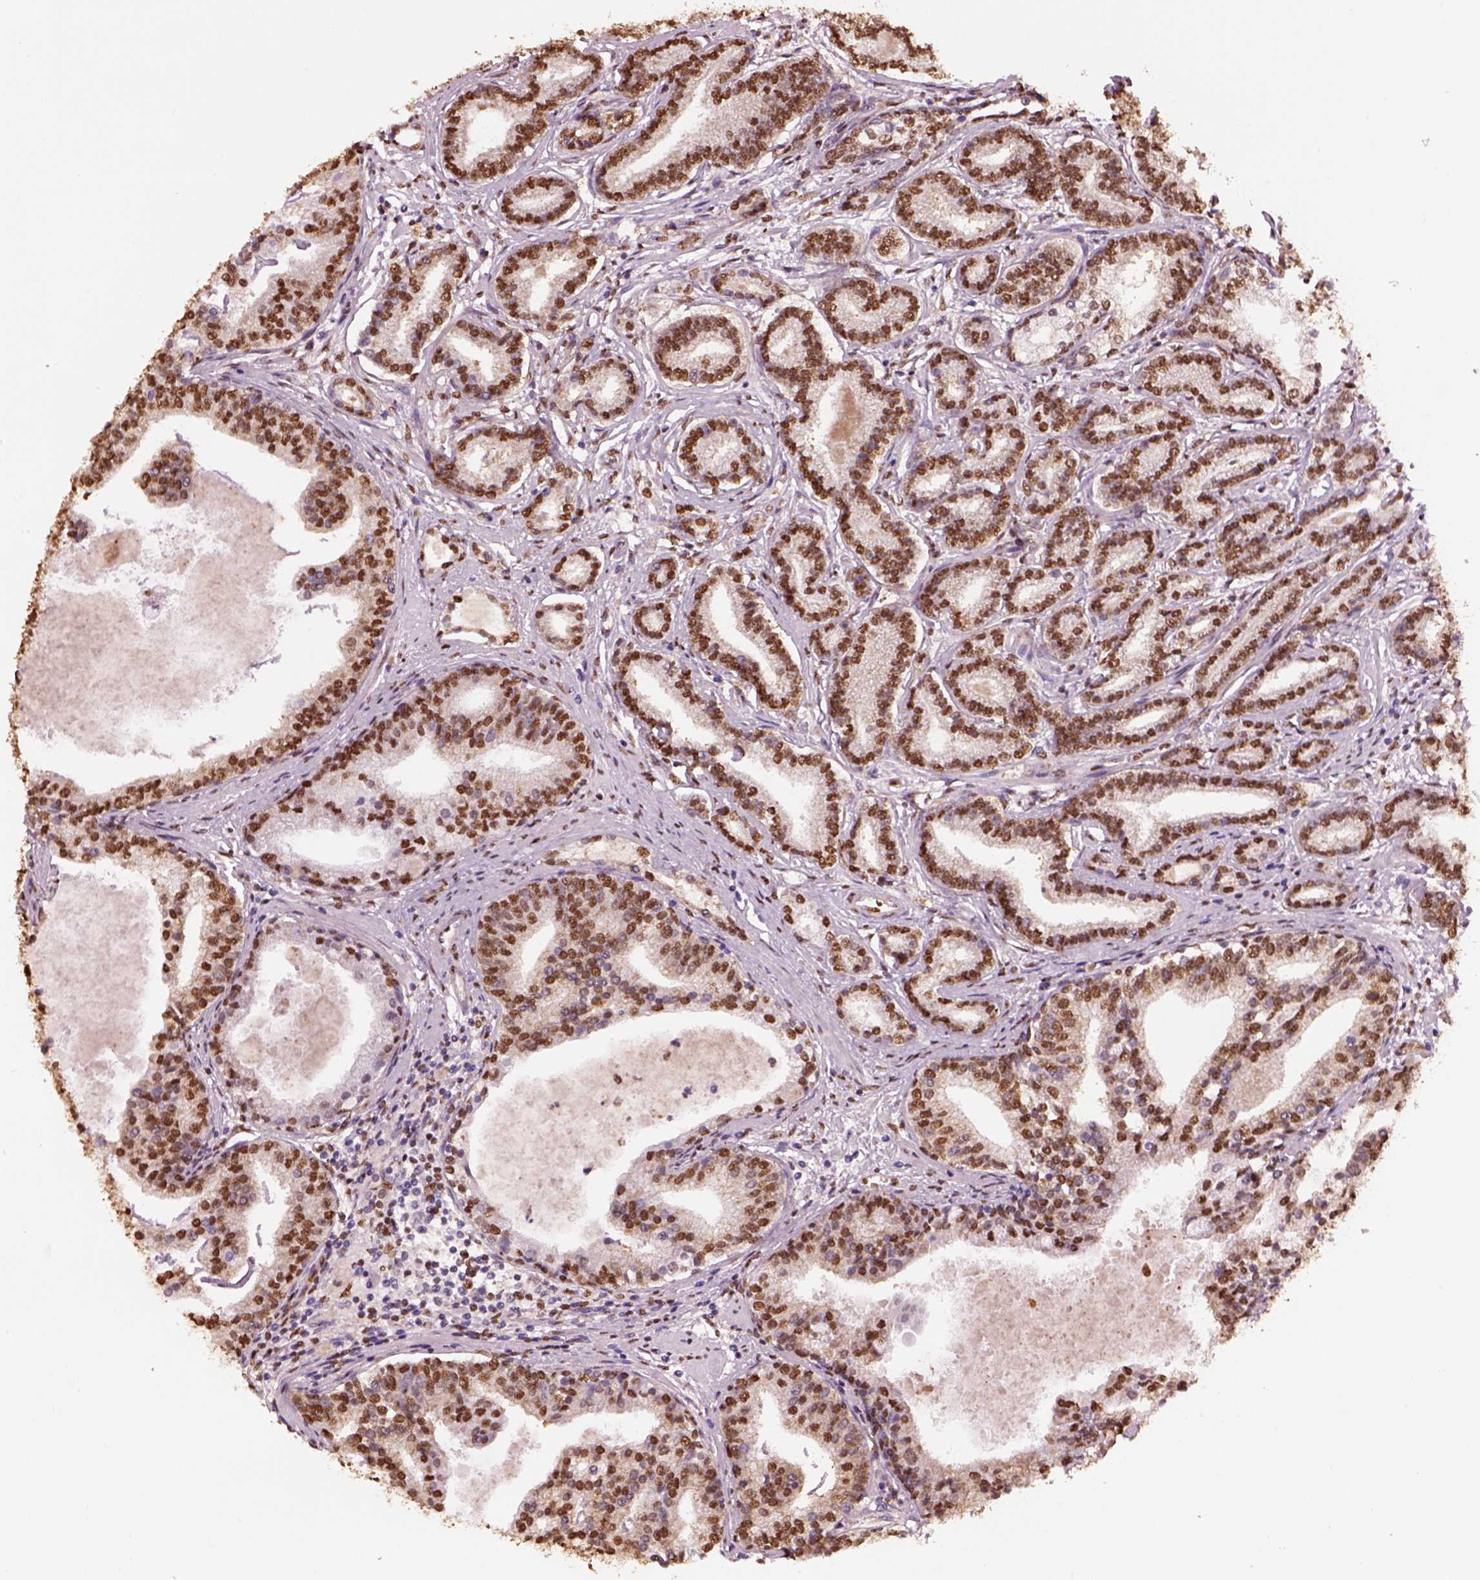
{"staining": {"intensity": "moderate", "quantity": ">75%", "location": "nuclear"}, "tissue": "prostate cancer", "cell_type": "Tumor cells", "image_type": "cancer", "snomed": [{"axis": "morphology", "description": "Adenocarcinoma, NOS"}, {"axis": "topography", "description": "Prostate"}], "caption": "Immunohistochemistry of human adenocarcinoma (prostate) exhibits medium levels of moderate nuclear positivity in approximately >75% of tumor cells.", "gene": "DDX3X", "patient": {"sex": "male", "age": 64}}